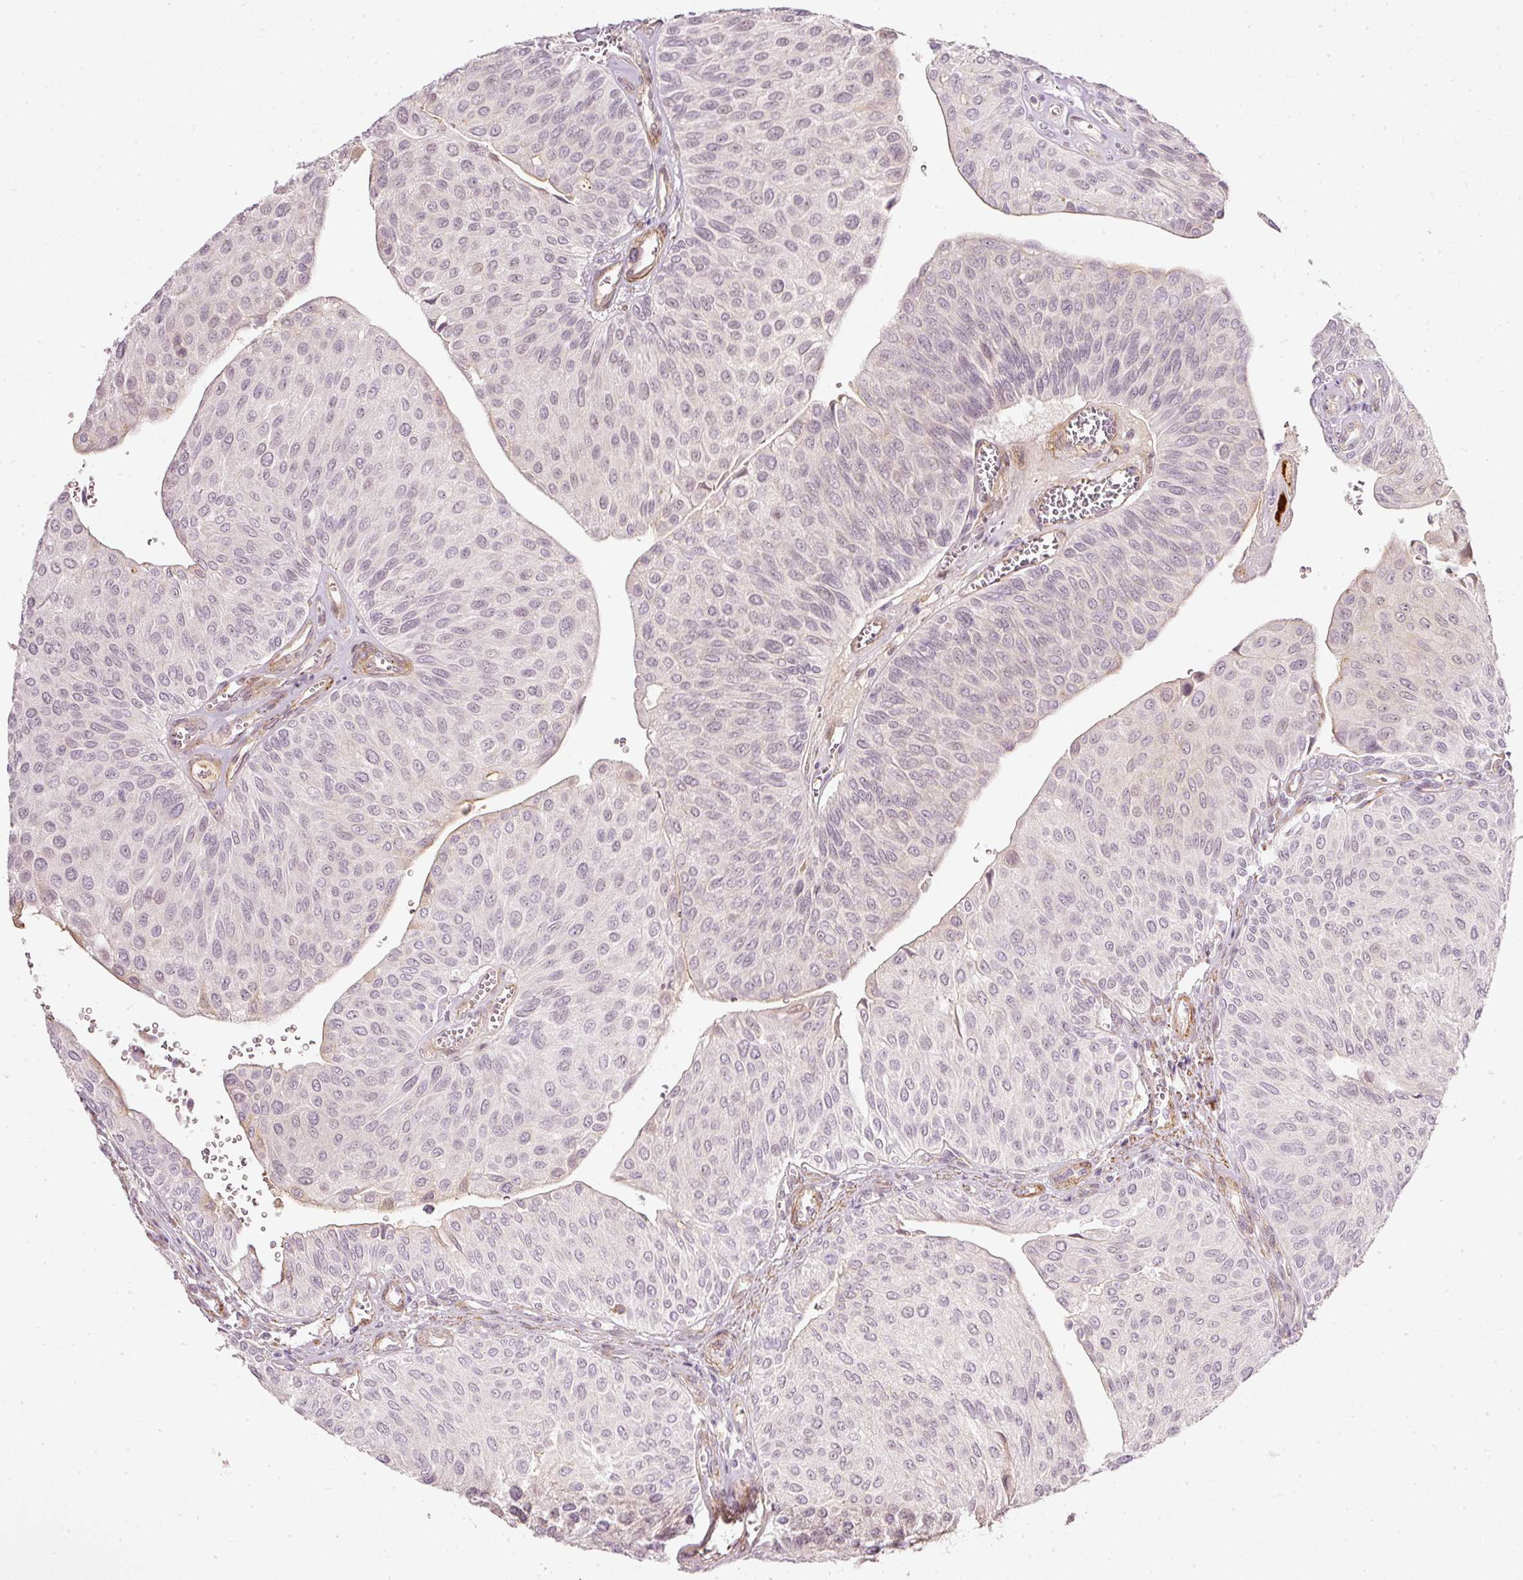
{"staining": {"intensity": "moderate", "quantity": "25%-75%", "location": "nuclear"}, "tissue": "urothelial cancer", "cell_type": "Tumor cells", "image_type": "cancer", "snomed": [{"axis": "morphology", "description": "Urothelial carcinoma, NOS"}, {"axis": "topography", "description": "Urinary bladder"}], "caption": "A brown stain labels moderate nuclear positivity of a protein in urothelial cancer tumor cells.", "gene": "TOGARAM1", "patient": {"sex": "male", "age": 67}}